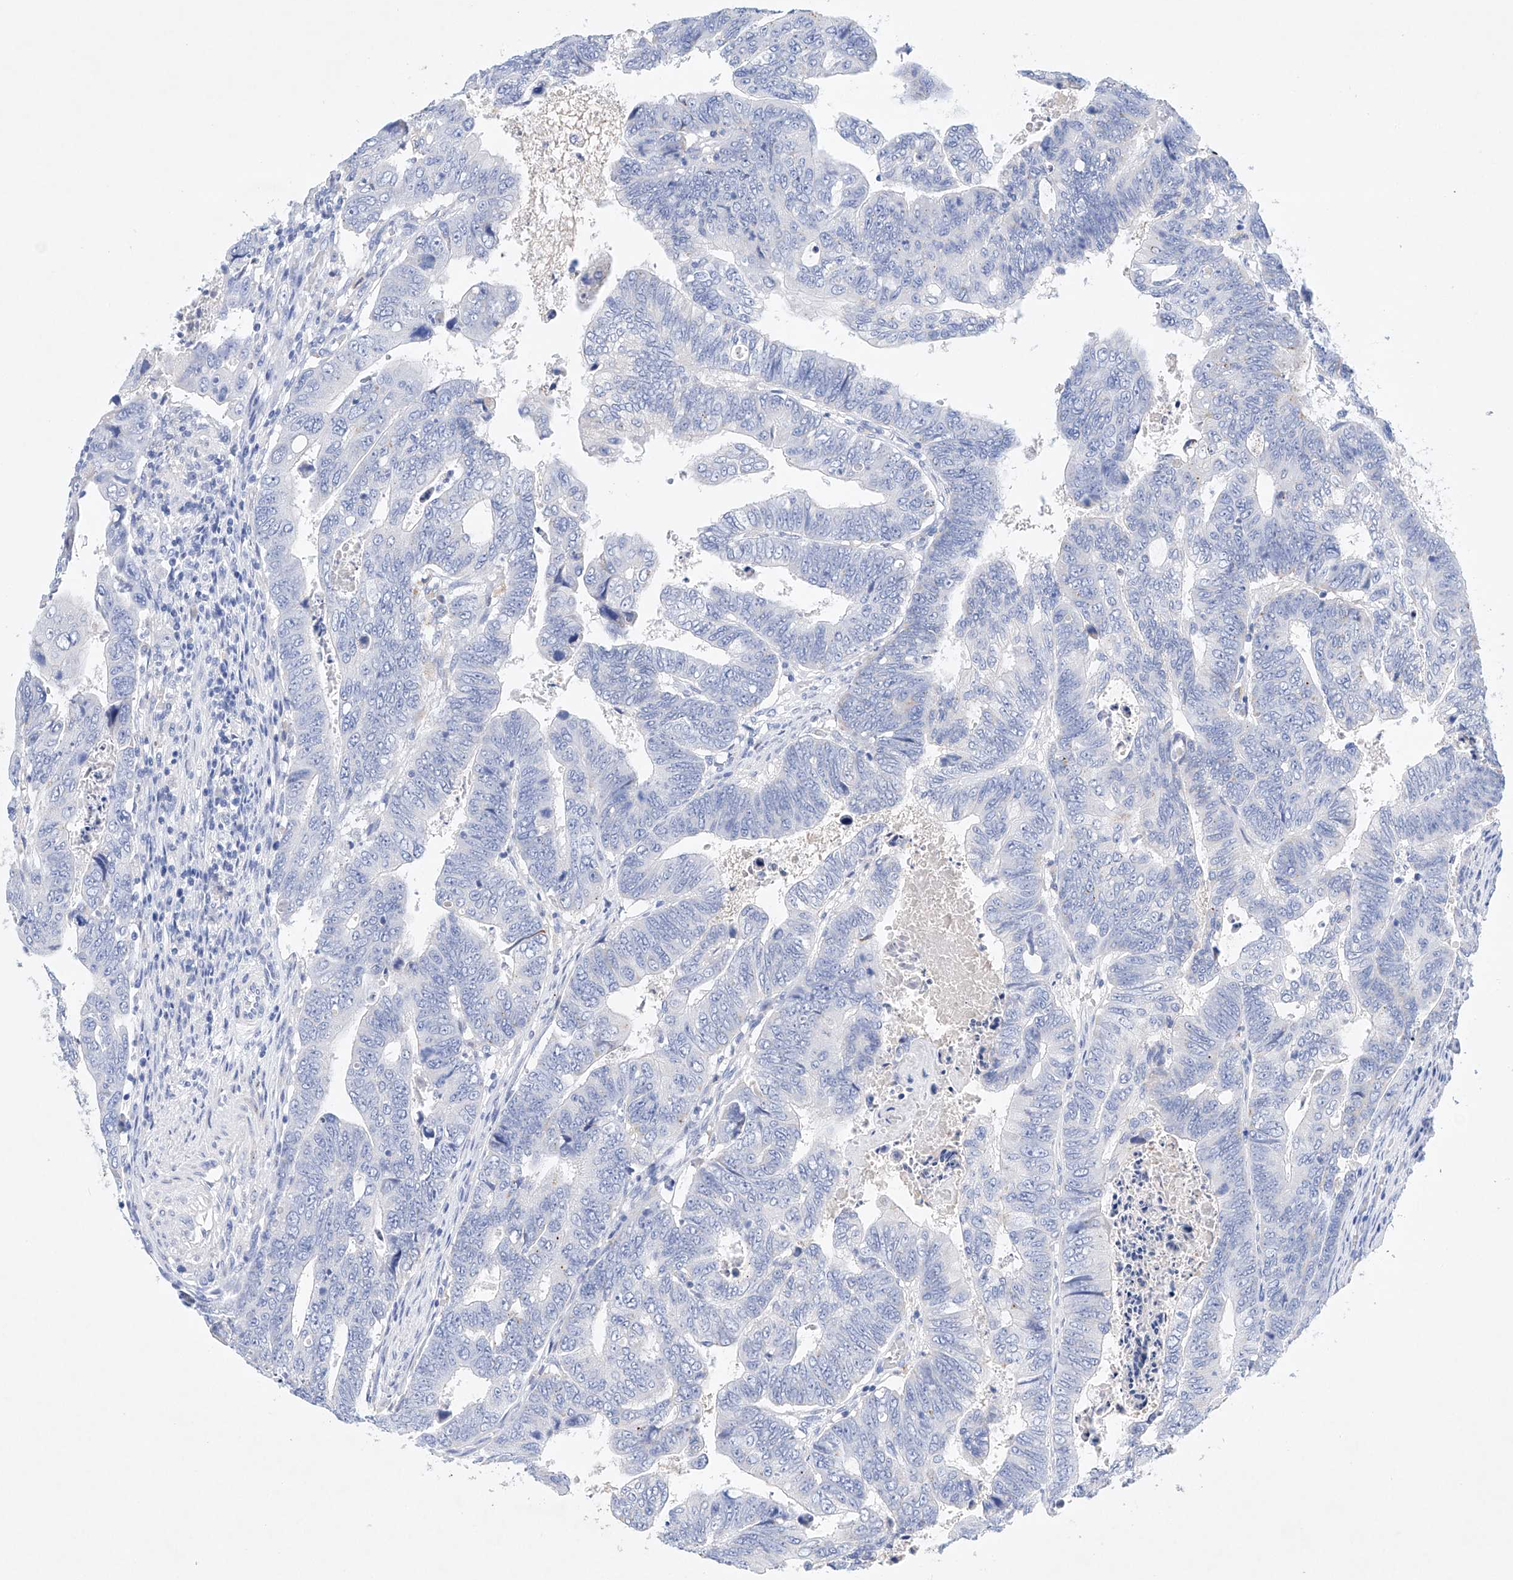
{"staining": {"intensity": "negative", "quantity": "none", "location": "none"}, "tissue": "colorectal cancer", "cell_type": "Tumor cells", "image_type": "cancer", "snomed": [{"axis": "morphology", "description": "Normal tissue, NOS"}, {"axis": "morphology", "description": "Adenocarcinoma, NOS"}, {"axis": "topography", "description": "Rectum"}], "caption": "IHC image of neoplastic tissue: human colorectal cancer stained with DAB exhibits no significant protein expression in tumor cells.", "gene": "LURAP1", "patient": {"sex": "female", "age": 65}}